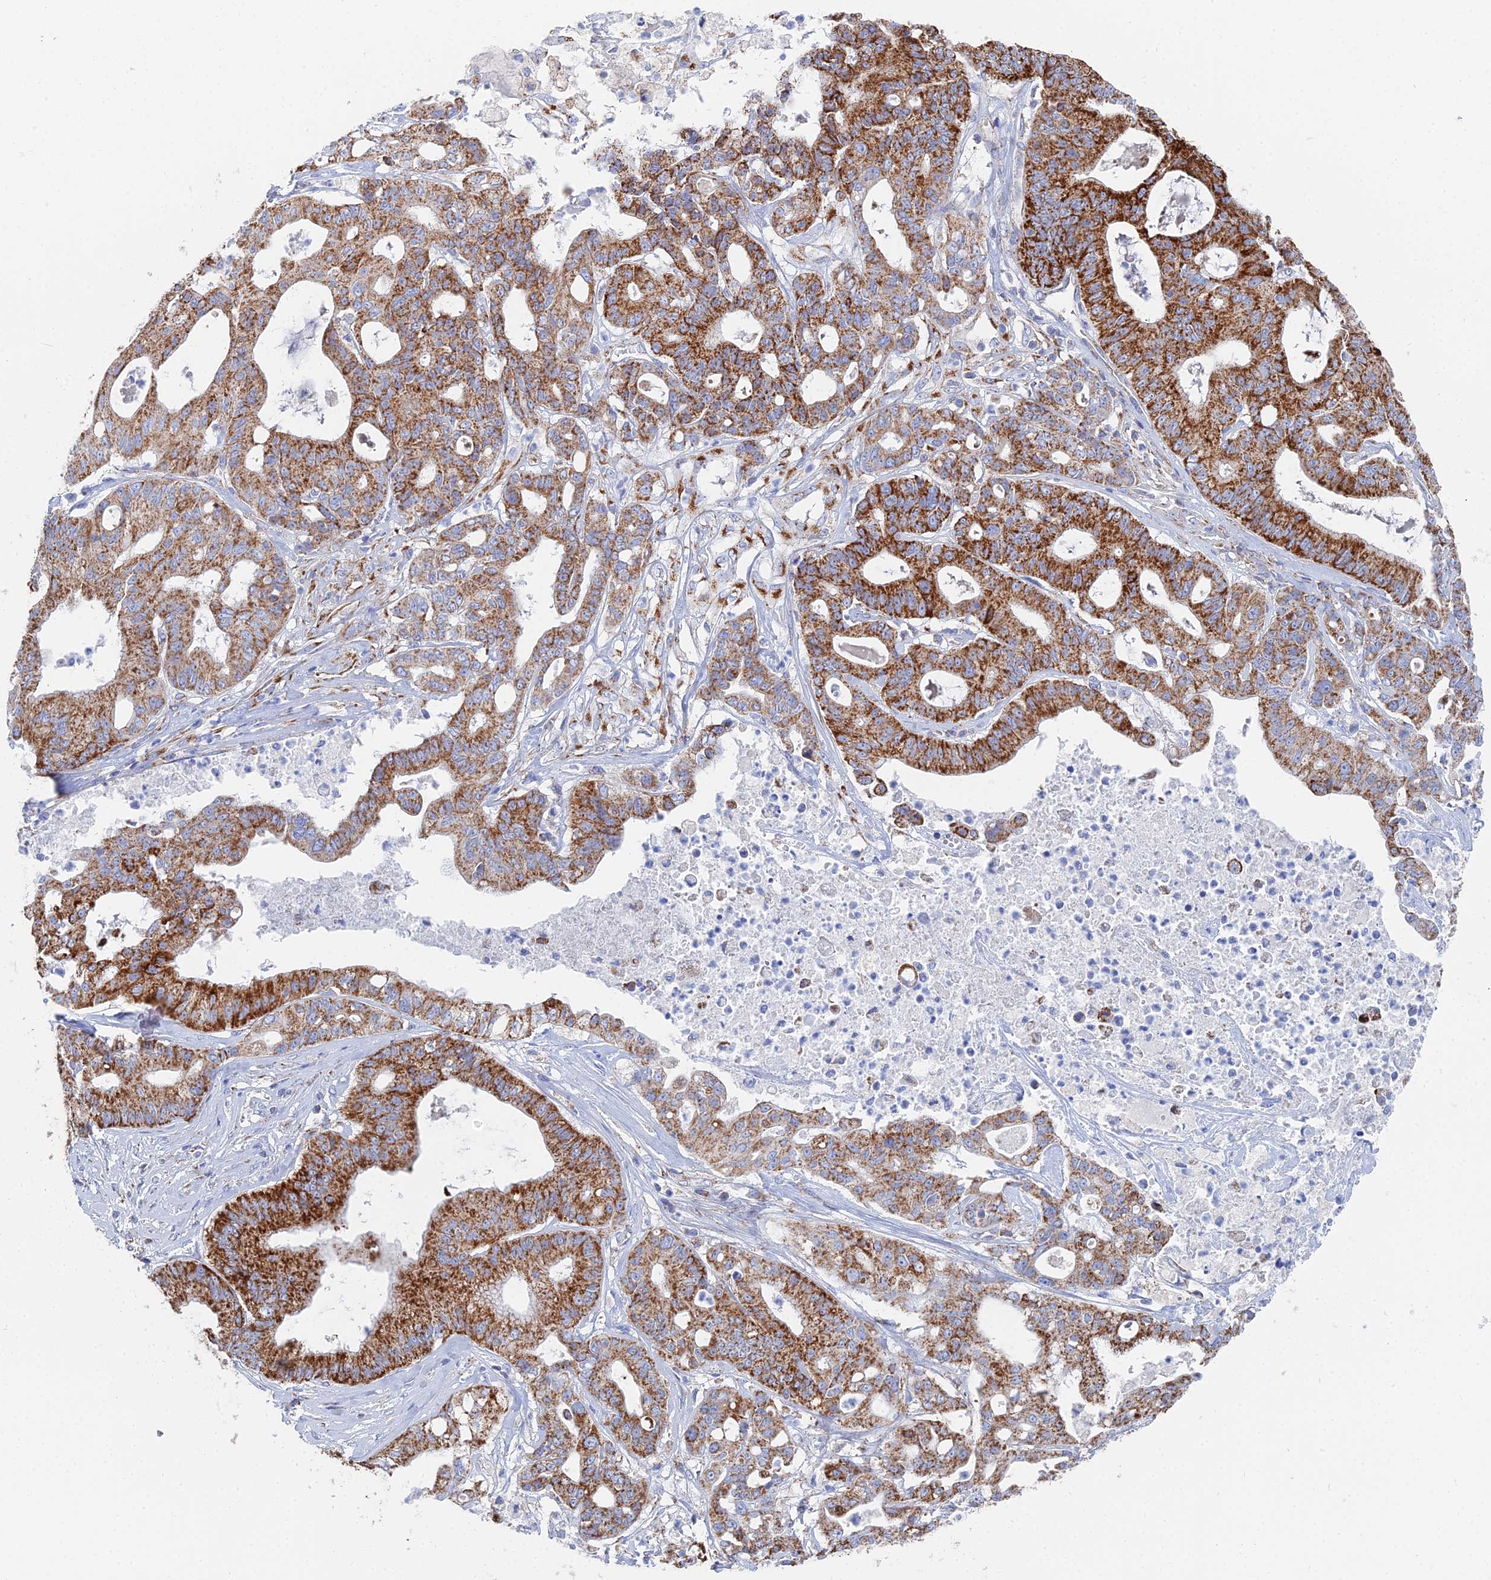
{"staining": {"intensity": "strong", "quantity": ">75%", "location": "cytoplasmic/membranous"}, "tissue": "ovarian cancer", "cell_type": "Tumor cells", "image_type": "cancer", "snomed": [{"axis": "morphology", "description": "Cystadenocarcinoma, mucinous, NOS"}, {"axis": "topography", "description": "Ovary"}], "caption": "A high amount of strong cytoplasmic/membranous expression is seen in about >75% of tumor cells in ovarian mucinous cystadenocarcinoma tissue. (brown staining indicates protein expression, while blue staining denotes nuclei).", "gene": "IFT80", "patient": {"sex": "female", "age": 70}}